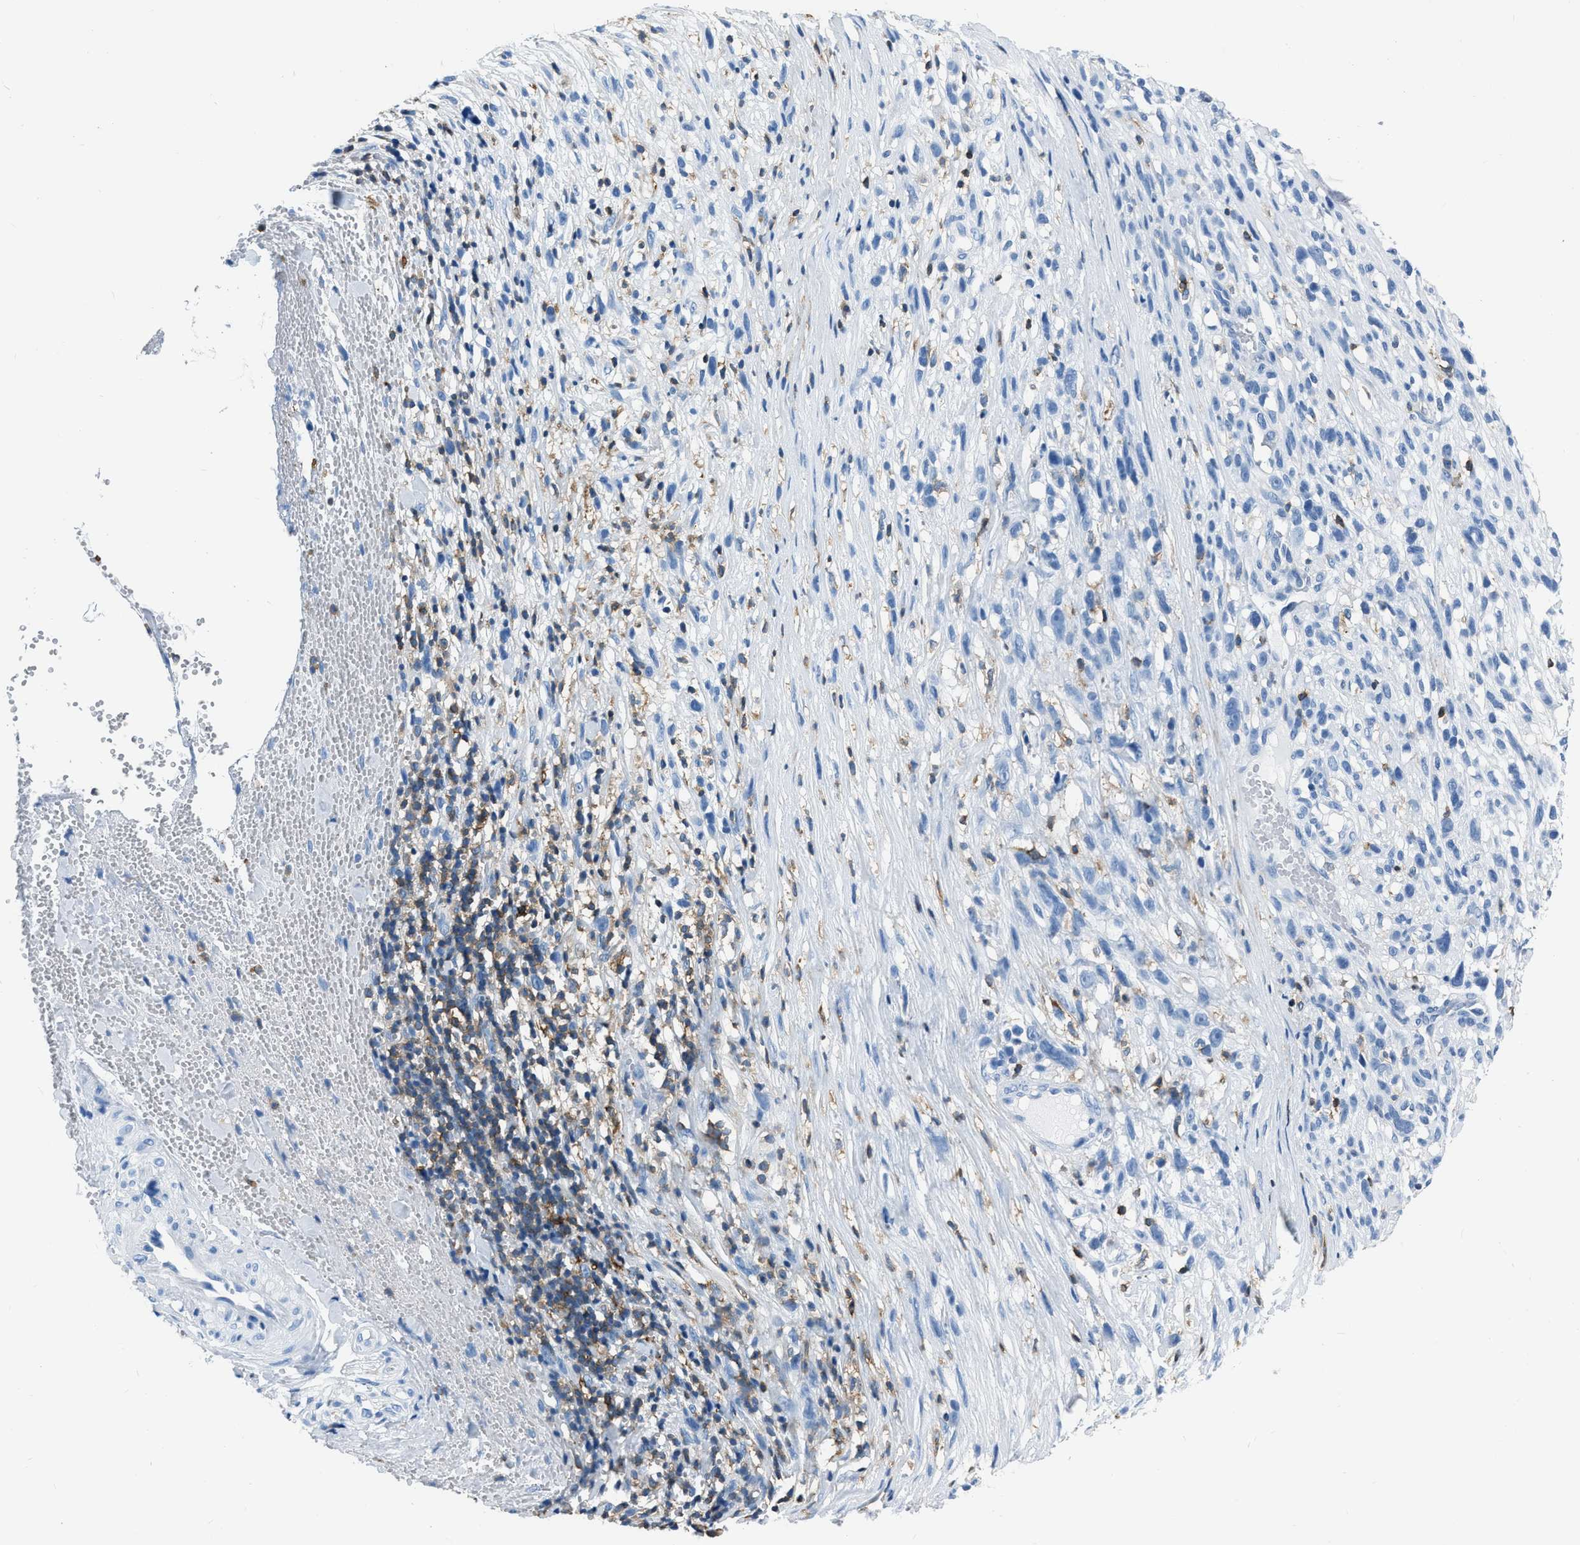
{"staining": {"intensity": "negative", "quantity": "none", "location": "none"}, "tissue": "melanoma", "cell_type": "Tumor cells", "image_type": "cancer", "snomed": [{"axis": "morphology", "description": "Malignant melanoma, NOS"}, {"axis": "topography", "description": "Skin"}], "caption": "Protein analysis of melanoma shows no significant positivity in tumor cells.", "gene": "LSP1", "patient": {"sex": "female", "age": 55}}